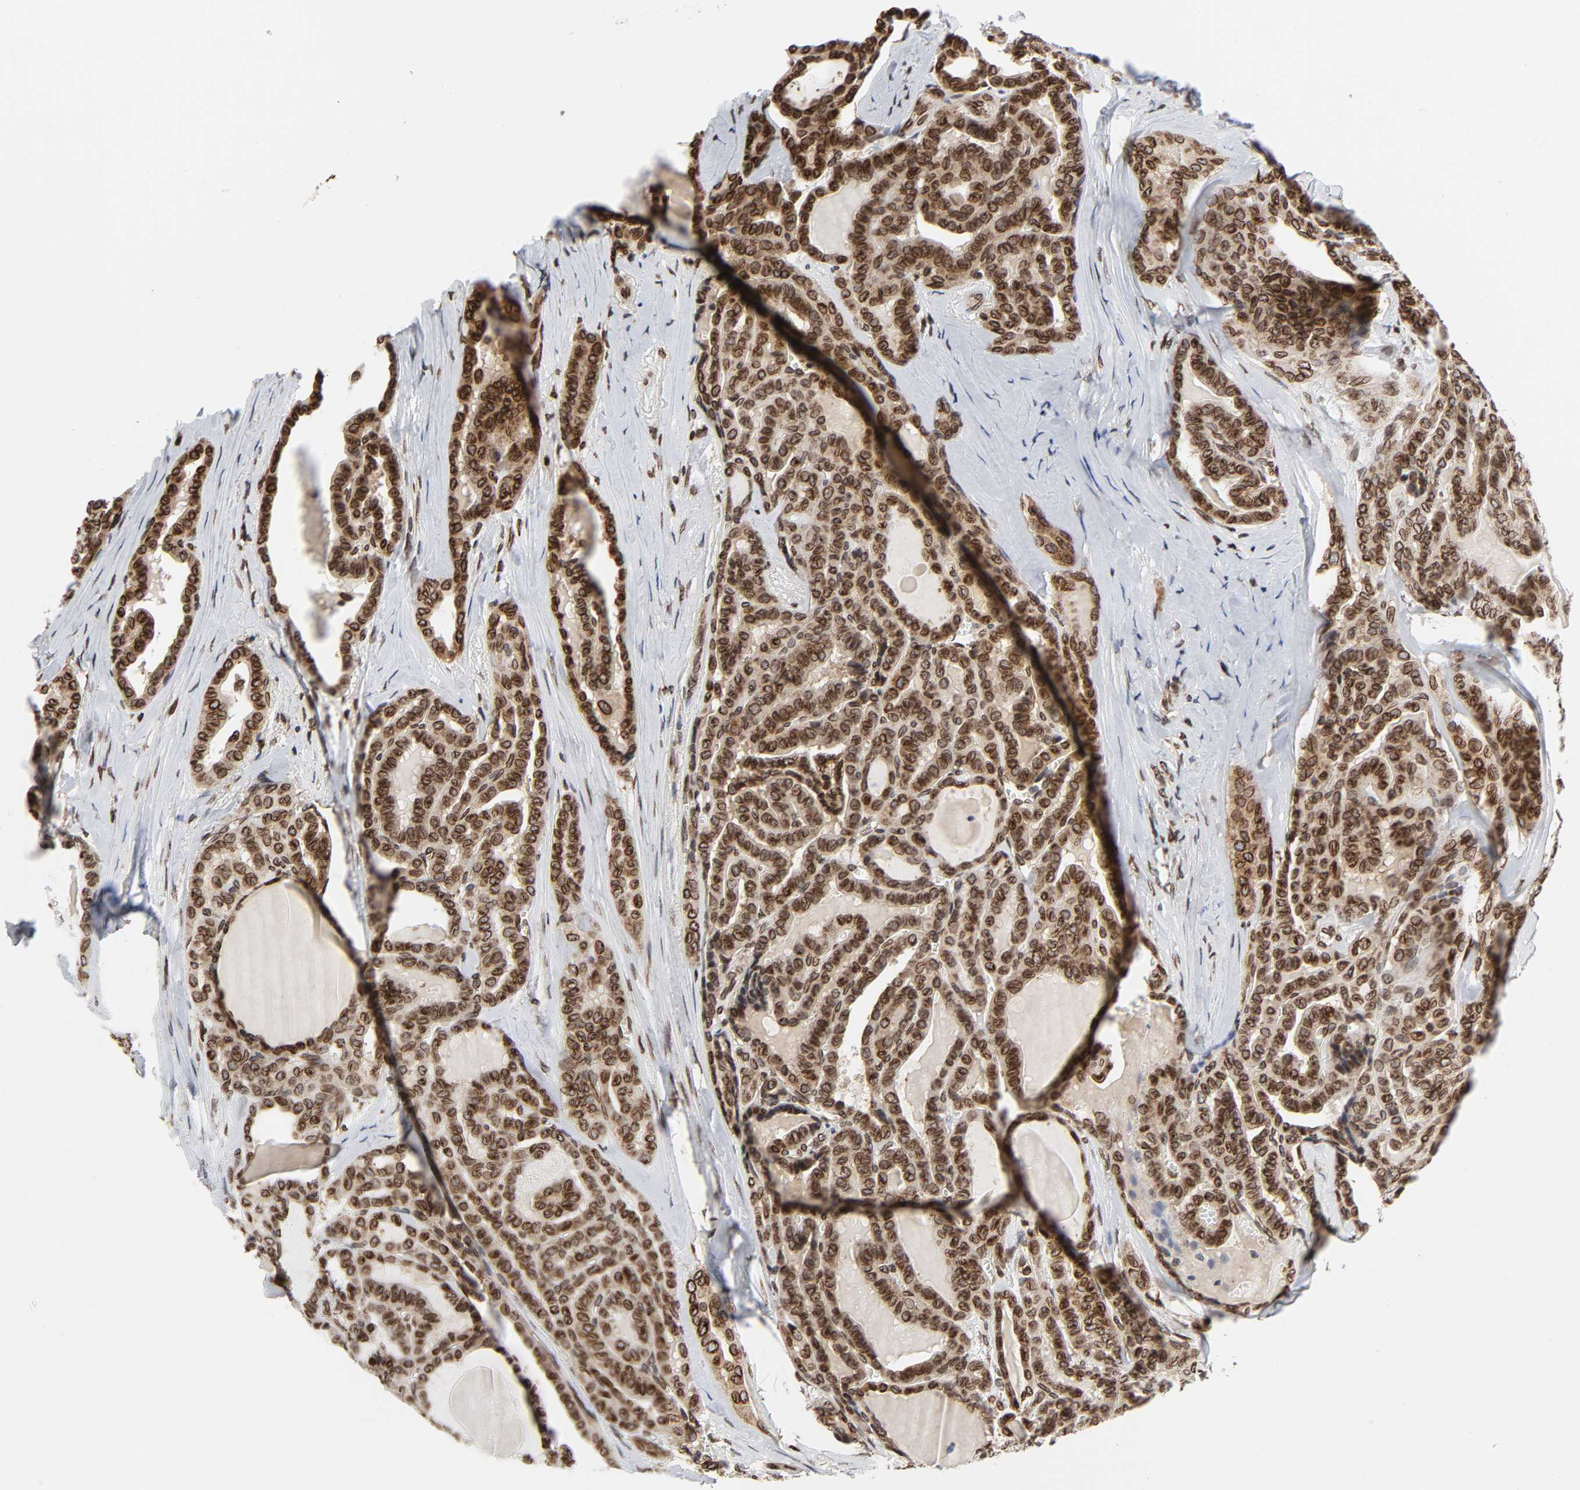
{"staining": {"intensity": "strong", "quantity": ">75%", "location": "cytoplasmic/membranous,nuclear"}, "tissue": "thyroid cancer", "cell_type": "Tumor cells", "image_type": "cancer", "snomed": [{"axis": "morphology", "description": "Carcinoma, NOS"}, {"axis": "topography", "description": "Thyroid gland"}], "caption": "DAB (3,3'-diaminobenzidine) immunohistochemical staining of thyroid cancer (carcinoma) reveals strong cytoplasmic/membranous and nuclear protein staining in approximately >75% of tumor cells.", "gene": "RANGAP1", "patient": {"sex": "female", "age": 91}}